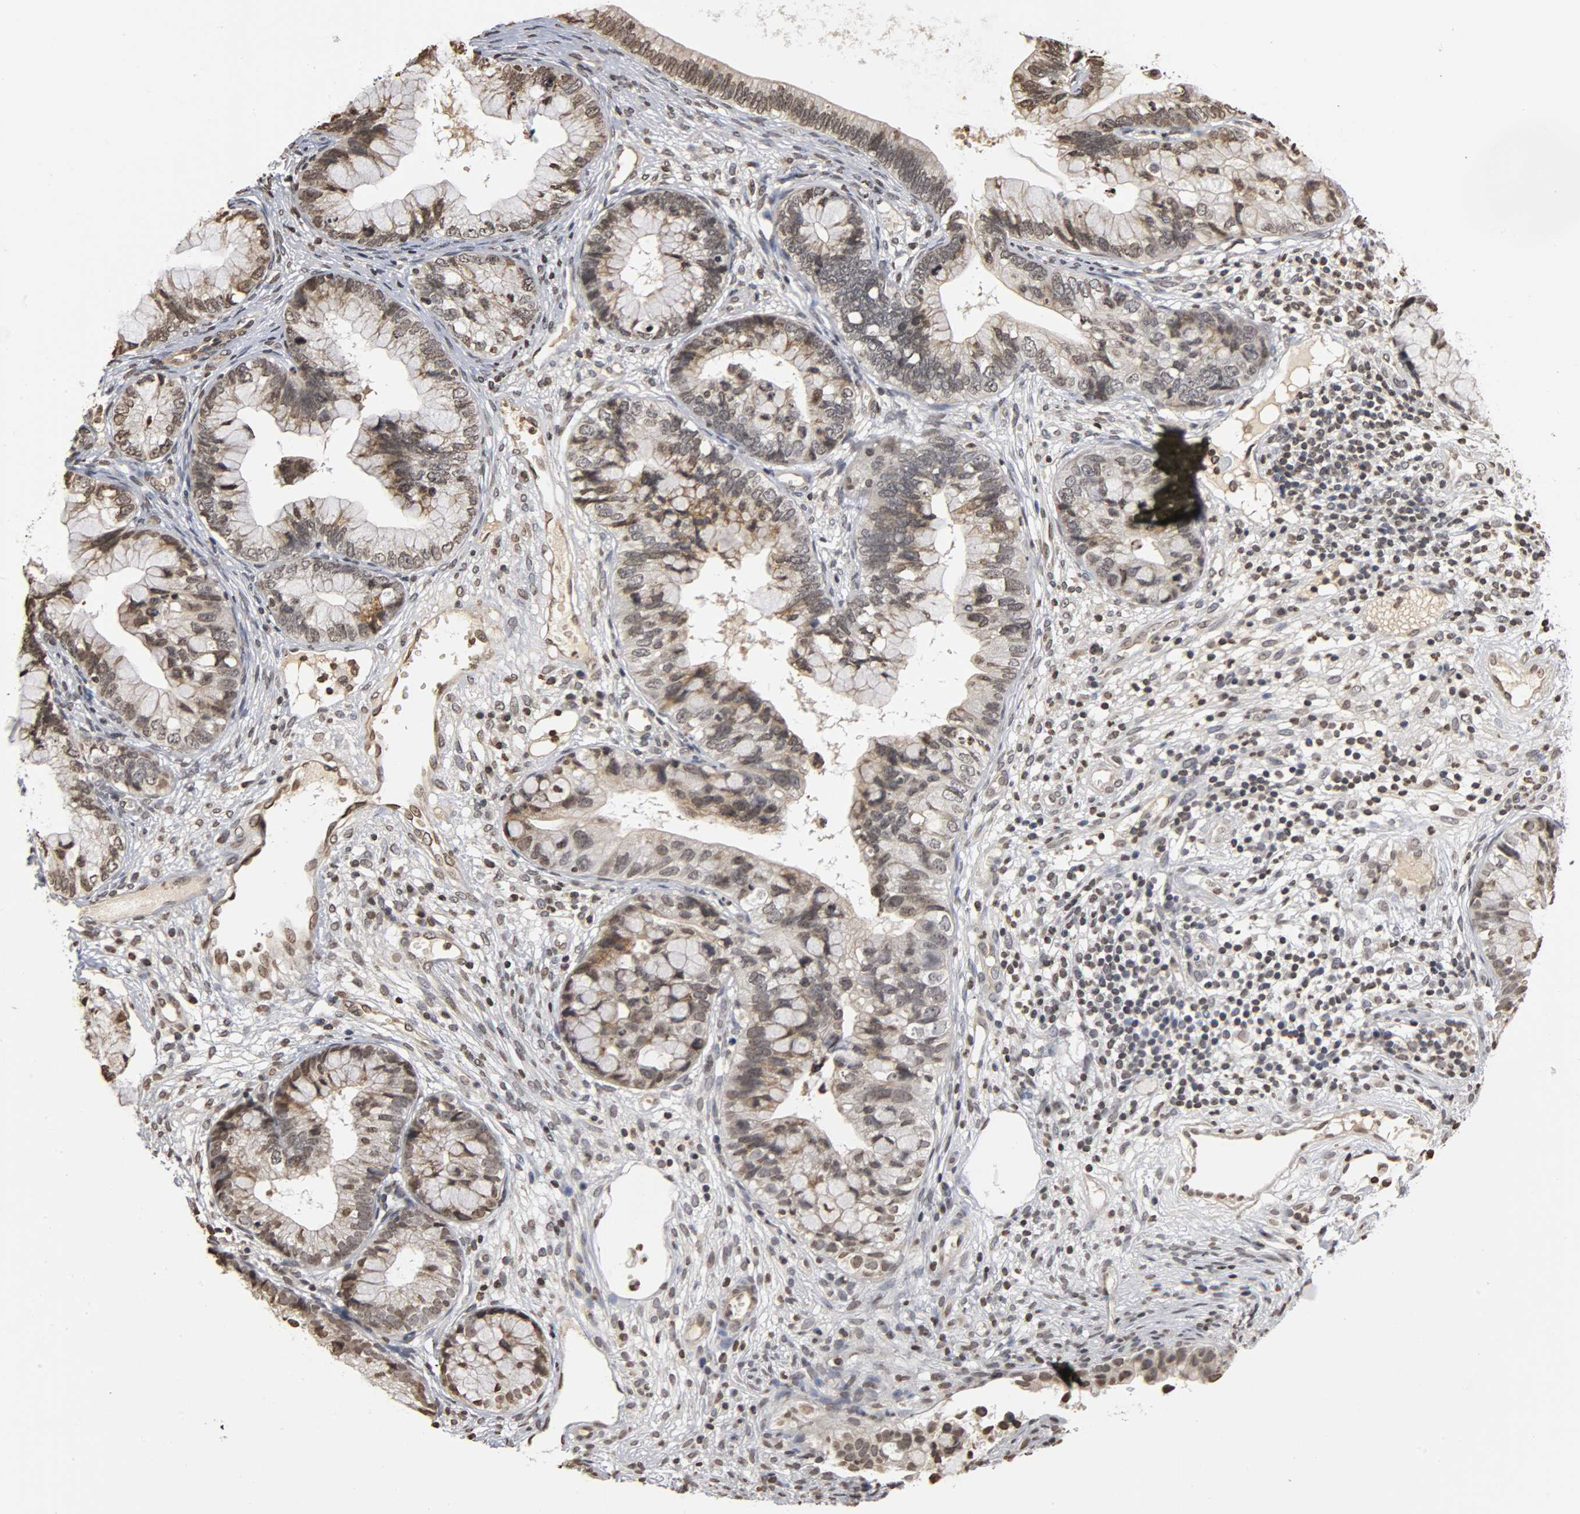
{"staining": {"intensity": "moderate", "quantity": "25%-75%", "location": "nuclear"}, "tissue": "cervical cancer", "cell_type": "Tumor cells", "image_type": "cancer", "snomed": [{"axis": "morphology", "description": "Adenocarcinoma, NOS"}, {"axis": "topography", "description": "Cervix"}], "caption": "Immunohistochemical staining of human cervical cancer reveals medium levels of moderate nuclear expression in approximately 25%-75% of tumor cells.", "gene": "ERCC2", "patient": {"sex": "female", "age": 44}}